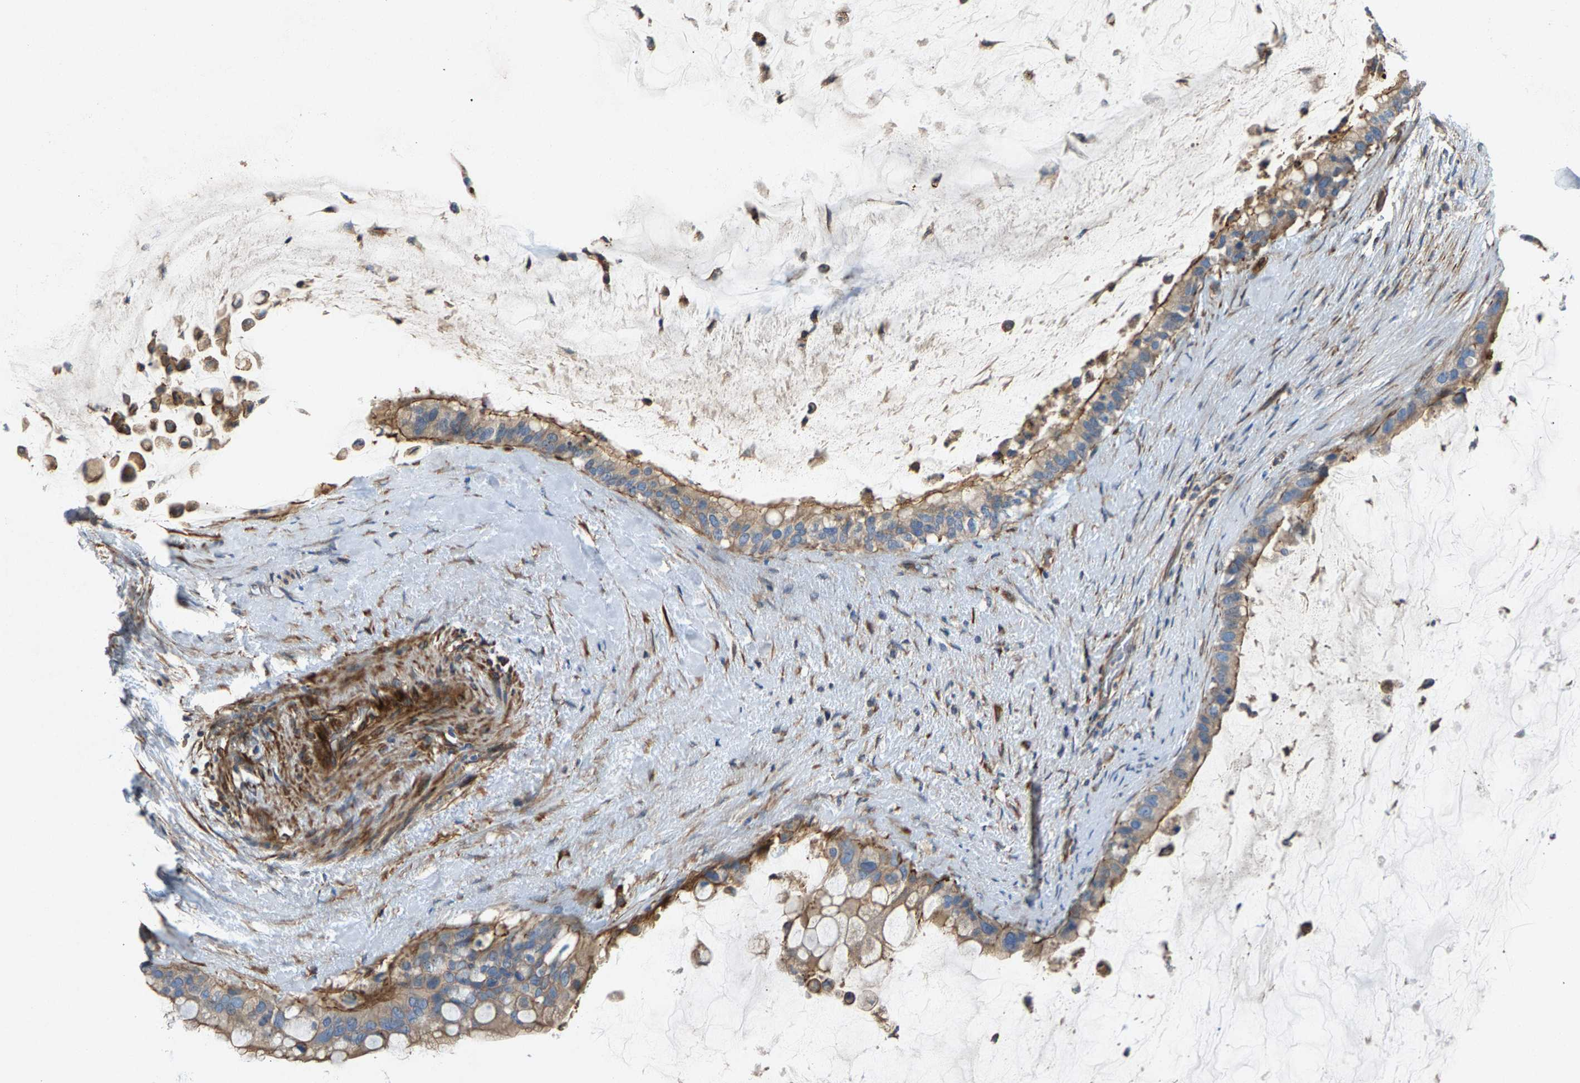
{"staining": {"intensity": "moderate", "quantity": "25%-75%", "location": "cytoplasmic/membranous"}, "tissue": "pancreatic cancer", "cell_type": "Tumor cells", "image_type": "cancer", "snomed": [{"axis": "morphology", "description": "Adenocarcinoma, NOS"}, {"axis": "topography", "description": "Pancreas"}], "caption": "Brown immunohistochemical staining in pancreatic cancer exhibits moderate cytoplasmic/membranous positivity in approximately 25%-75% of tumor cells. The protein of interest is stained brown, and the nuclei are stained in blue (DAB IHC with brightfield microscopy, high magnification).", "gene": "PDCL", "patient": {"sex": "male", "age": 41}}